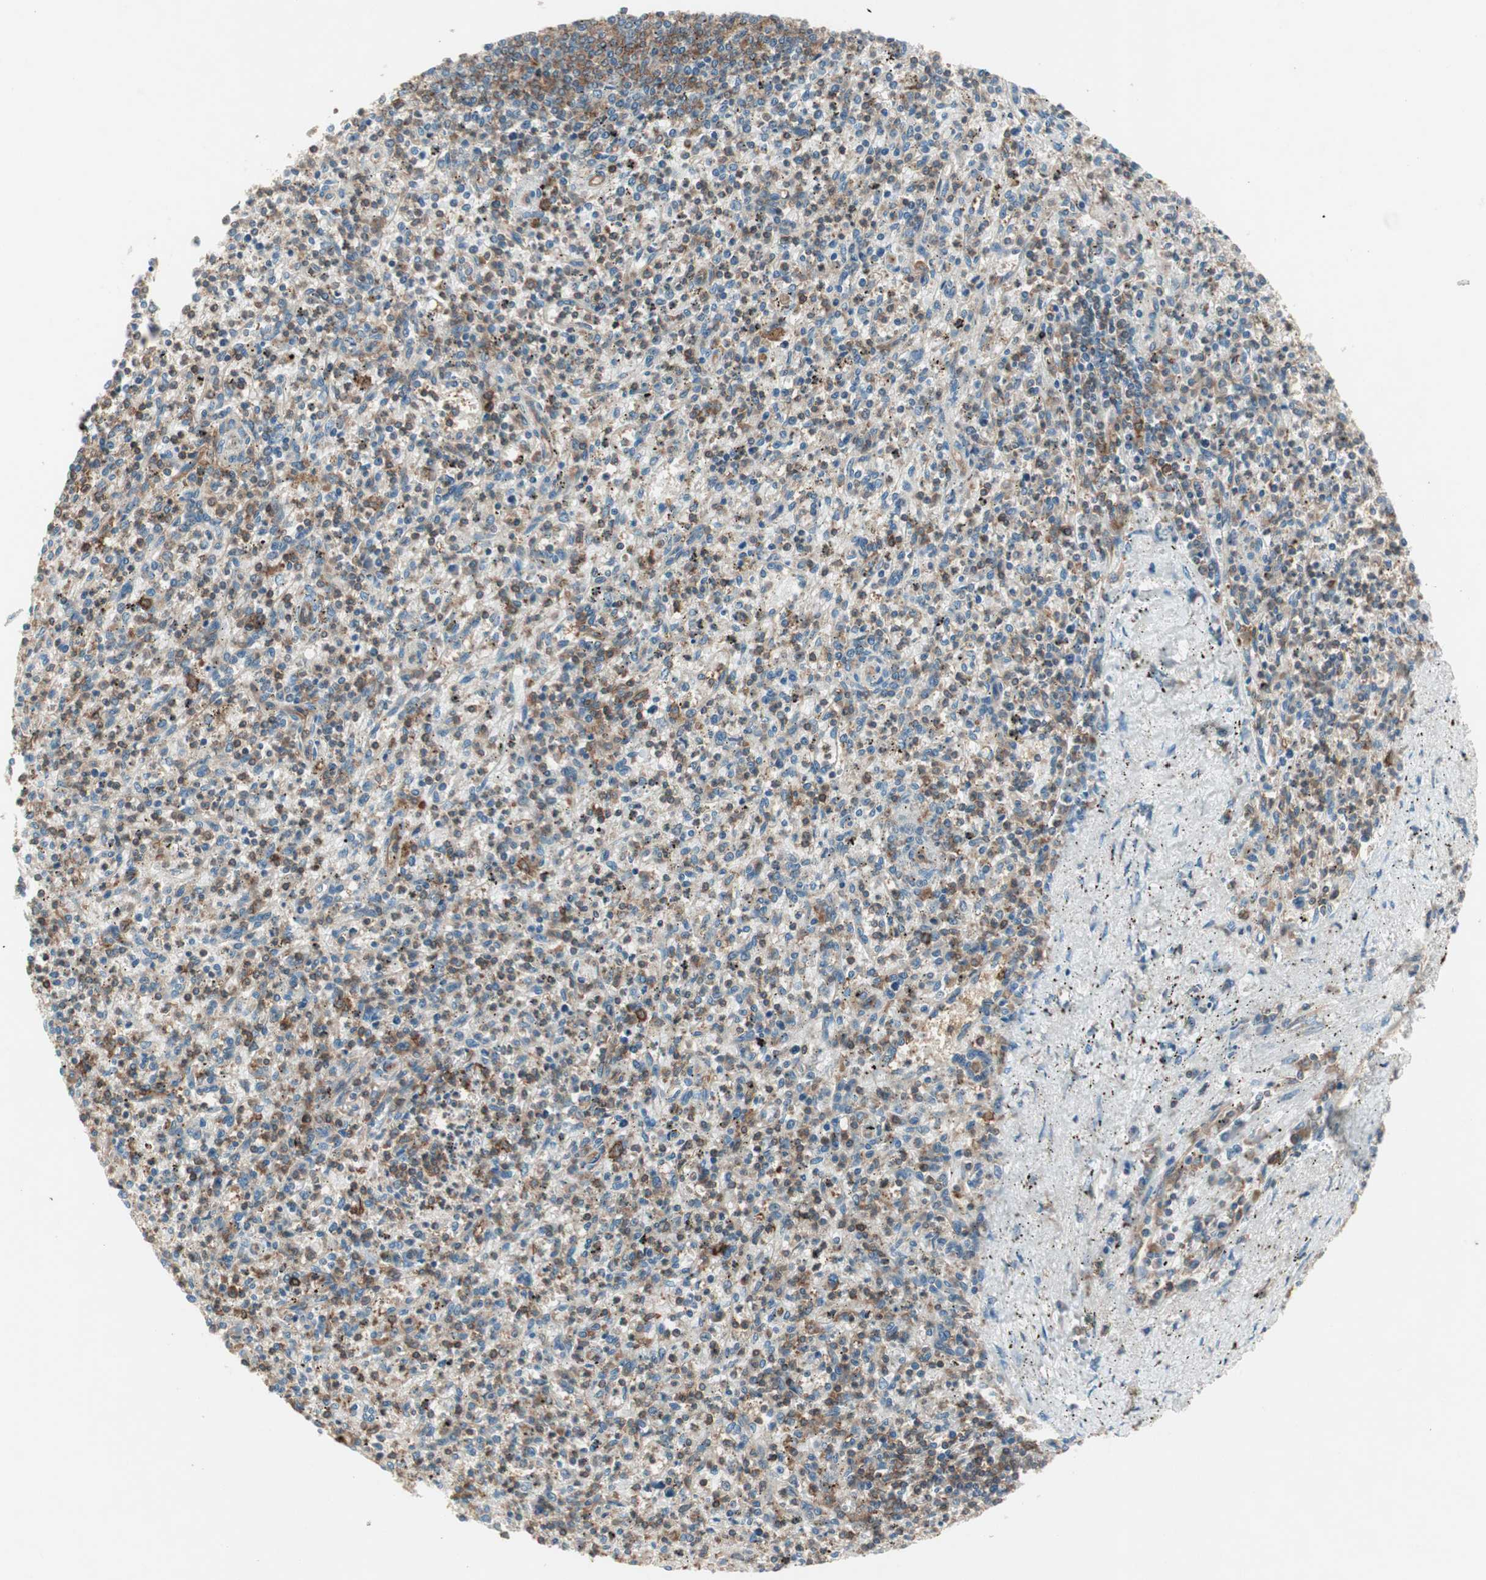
{"staining": {"intensity": "moderate", "quantity": ">75%", "location": "cytoplasmic/membranous"}, "tissue": "spleen", "cell_type": "Cells in red pulp", "image_type": "normal", "snomed": [{"axis": "morphology", "description": "Normal tissue, NOS"}, {"axis": "topography", "description": "Spleen"}], "caption": "A medium amount of moderate cytoplasmic/membranous expression is appreciated in about >75% of cells in red pulp in normal spleen. (Stains: DAB in brown, nuclei in blue, Microscopy: brightfield microscopy at high magnification).", "gene": "CHADL", "patient": {"sex": "male", "age": 72}}